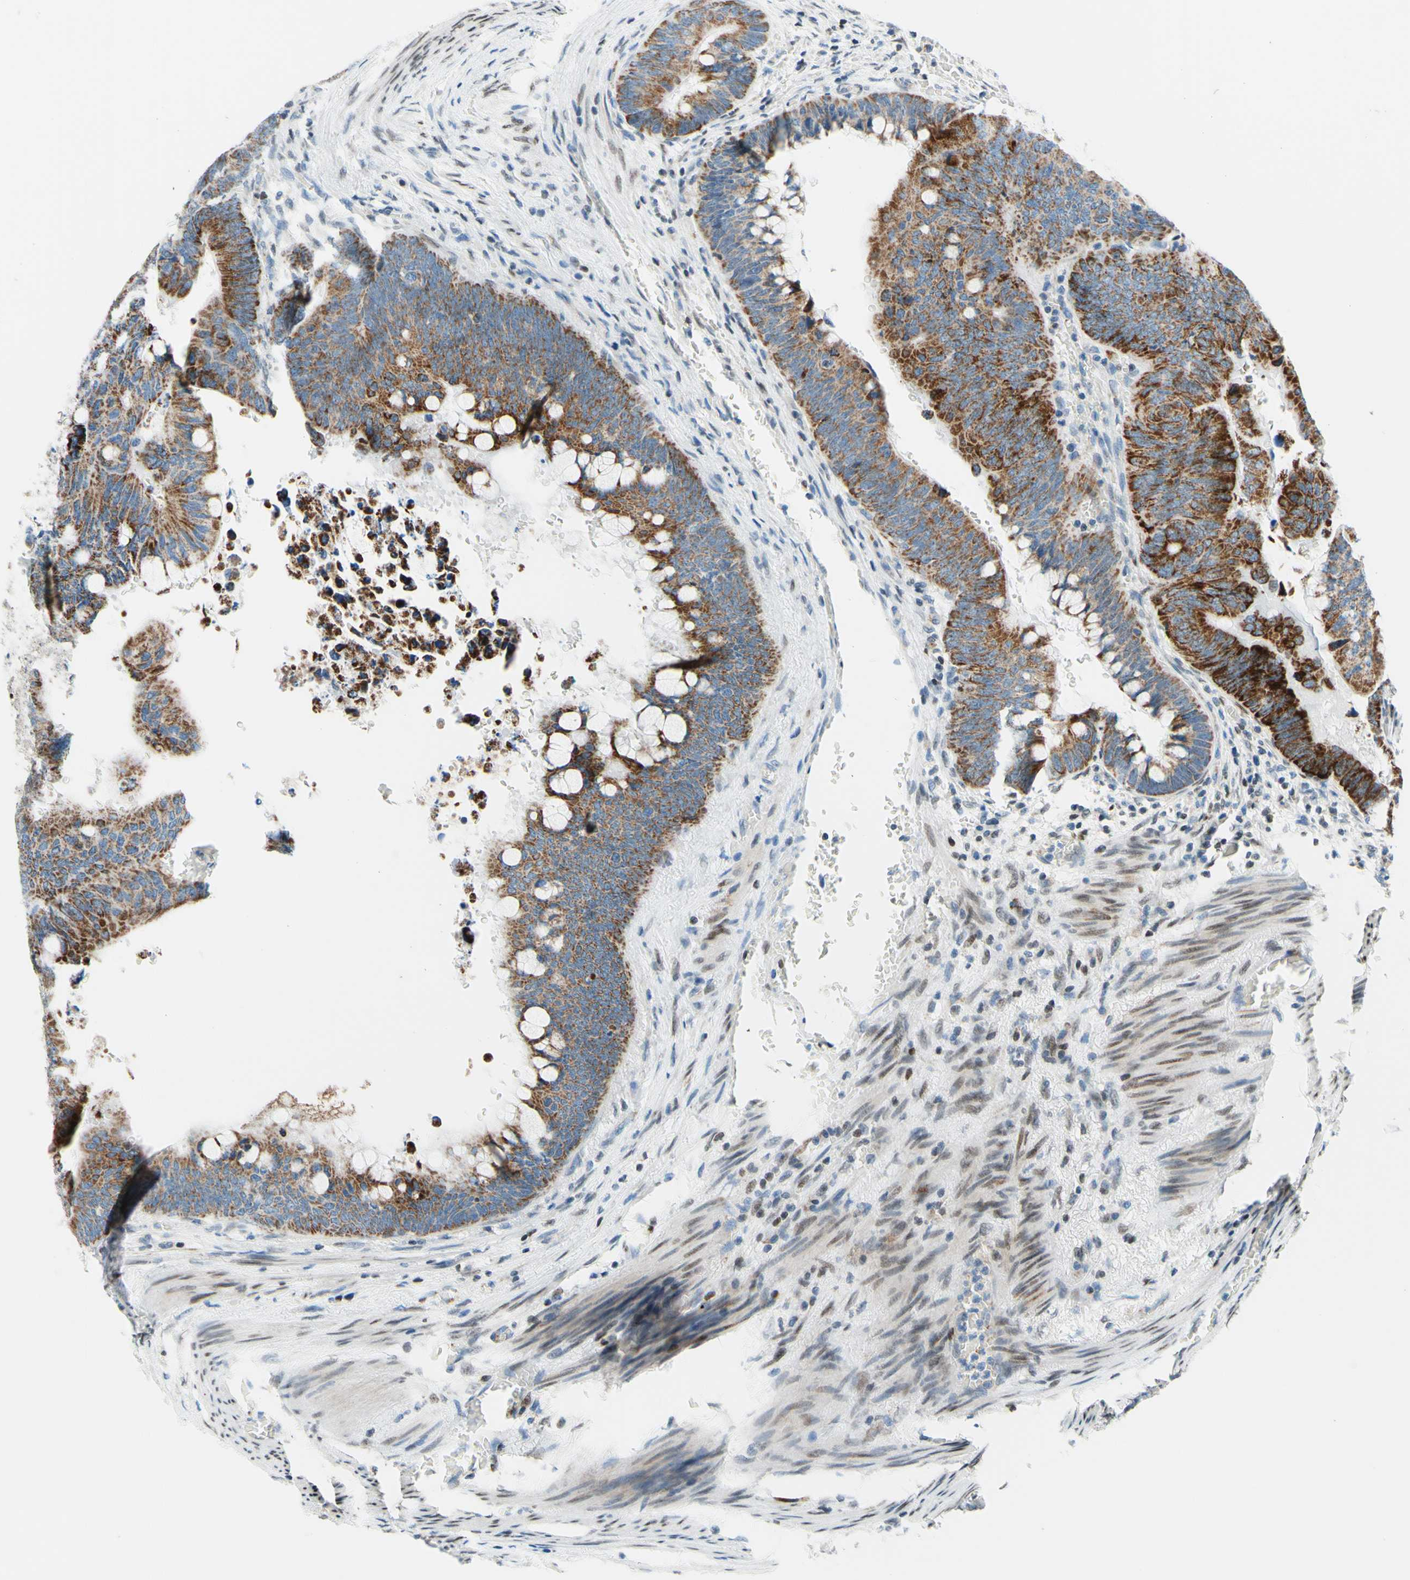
{"staining": {"intensity": "moderate", "quantity": ">75%", "location": "cytoplasmic/membranous"}, "tissue": "colorectal cancer", "cell_type": "Tumor cells", "image_type": "cancer", "snomed": [{"axis": "morphology", "description": "Normal tissue, NOS"}, {"axis": "morphology", "description": "Adenocarcinoma, NOS"}, {"axis": "topography", "description": "Rectum"}, {"axis": "topography", "description": "Peripheral nerve tissue"}], "caption": "A medium amount of moderate cytoplasmic/membranous staining is present in approximately >75% of tumor cells in adenocarcinoma (colorectal) tissue. The staining is performed using DAB brown chromogen to label protein expression. The nuclei are counter-stained blue using hematoxylin.", "gene": "CBX7", "patient": {"sex": "male", "age": 92}}